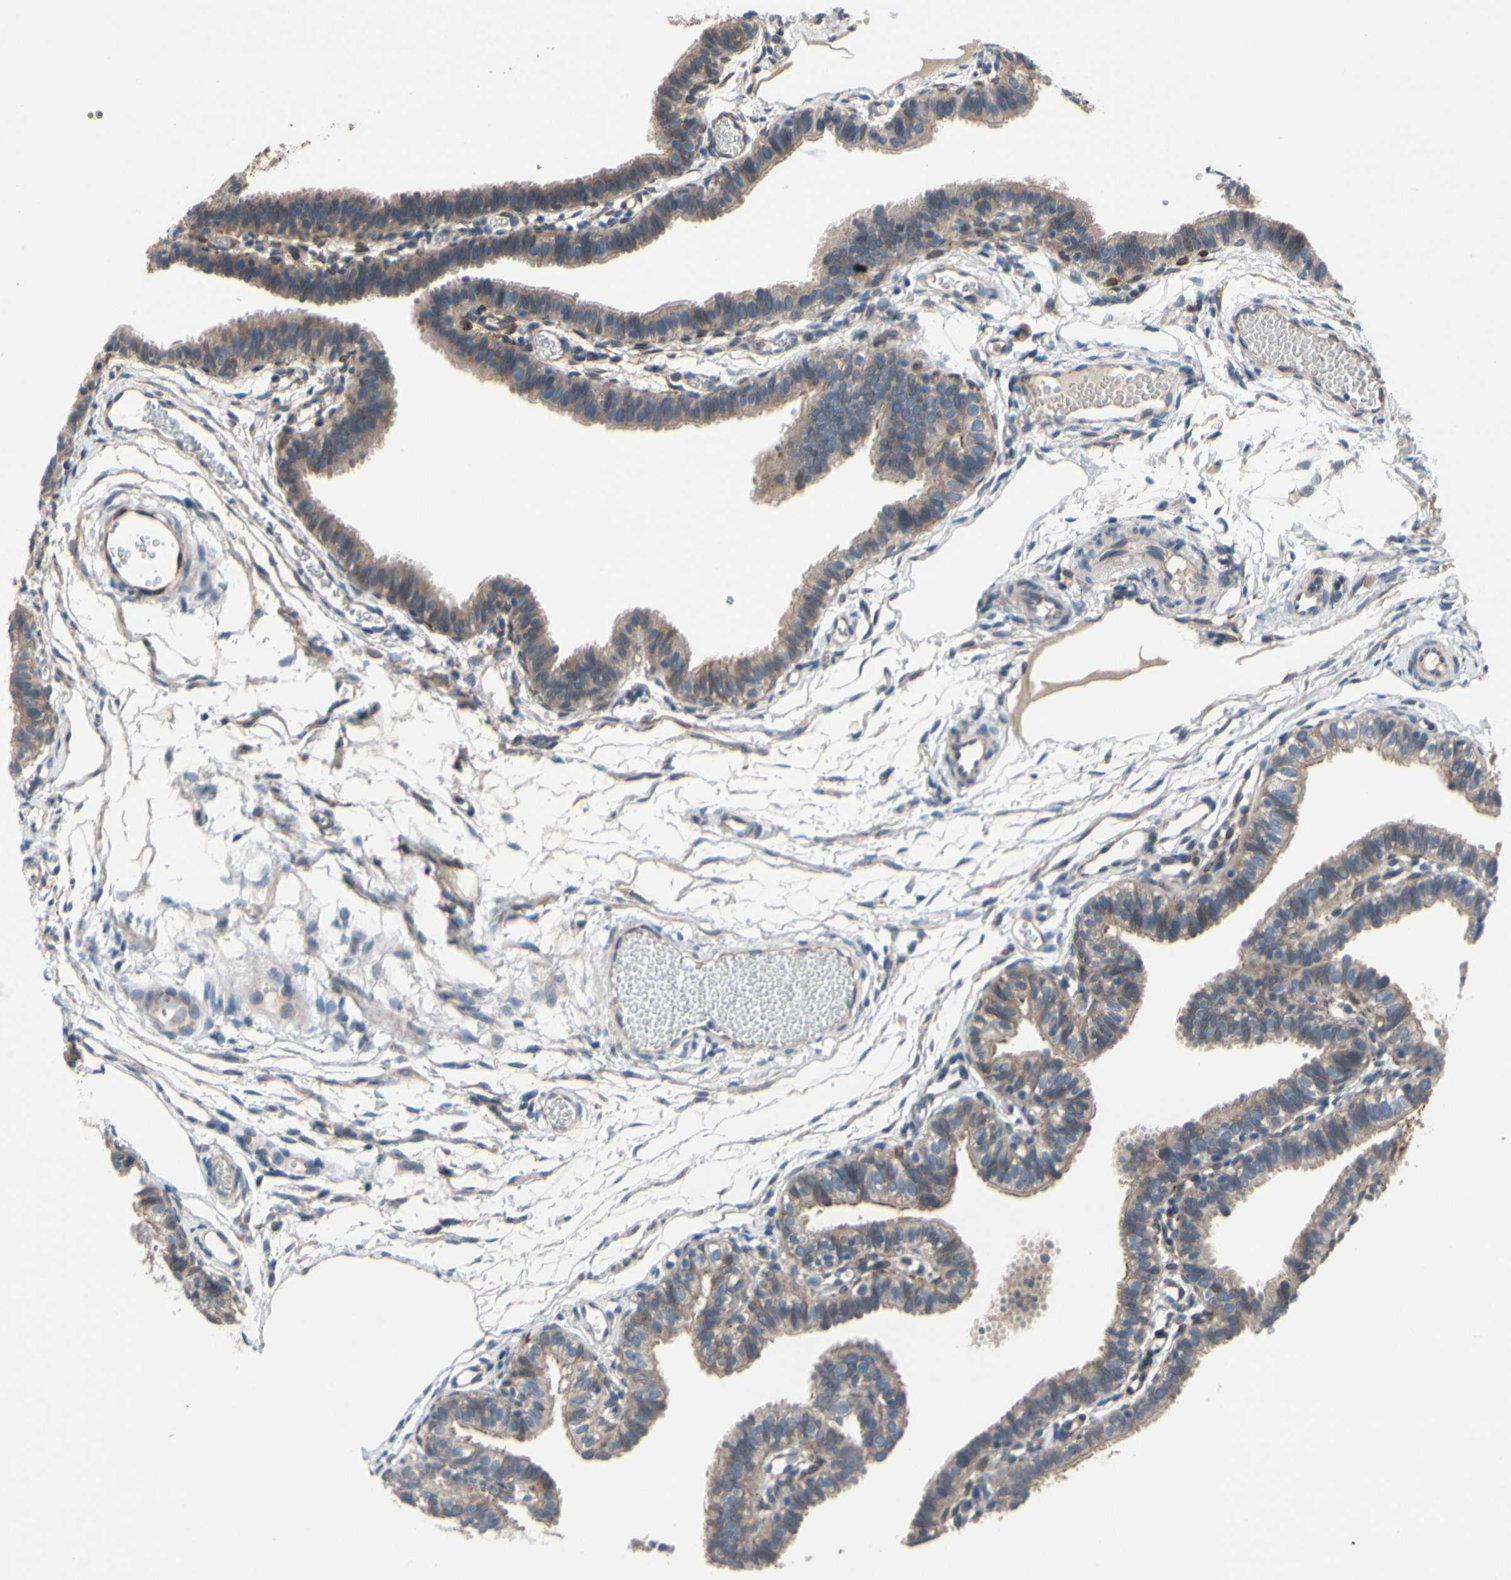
{"staining": {"intensity": "weak", "quantity": ">75%", "location": "cytoplasmic/membranous"}, "tissue": "fallopian tube", "cell_type": "Glandular cells", "image_type": "normal", "snomed": [{"axis": "morphology", "description": "Normal tissue, NOS"}, {"axis": "topography", "description": "Fallopian tube"}, {"axis": "topography", "description": "Placenta"}], "caption": "The photomicrograph reveals staining of benign fallopian tube, revealing weak cytoplasmic/membranous protein positivity (brown color) within glandular cells.", "gene": "PRXL2A", "patient": {"sex": "female", "age": 34}}